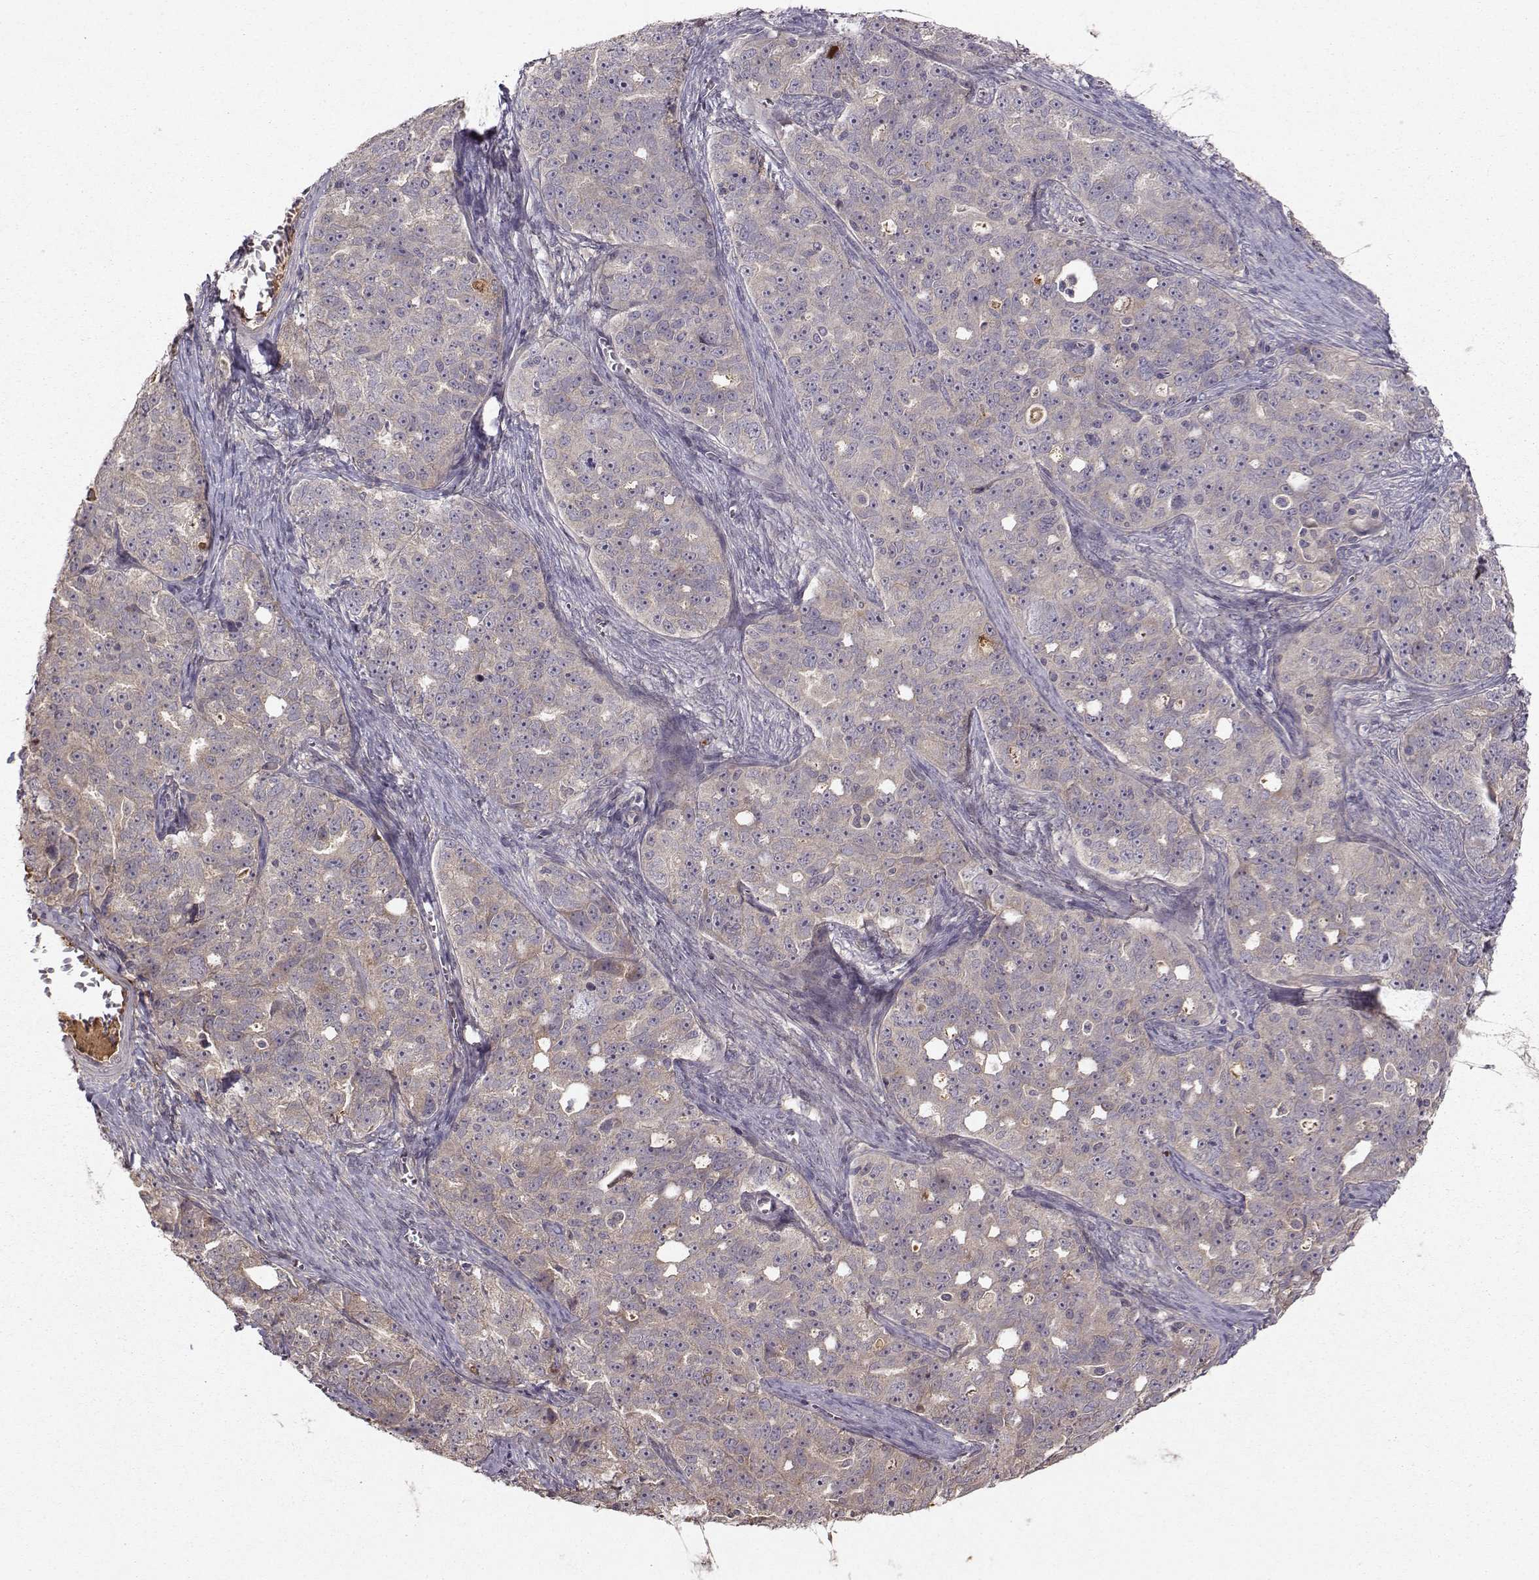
{"staining": {"intensity": "negative", "quantity": "none", "location": "none"}, "tissue": "ovarian cancer", "cell_type": "Tumor cells", "image_type": "cancer", "snomed": [{"axis": "morphology", "description": "Cystadenocarcinoma, serous, NOS"}, {"axis": "topography", "description": "Ovary"}], "caption": "Ovarian cancer (serous cystadenocarcinoma) was stained to show a protein in brown. There is no significant expression in tumor cells.", "gene": "WNT6", "patient": {"sex": "female", "age": 51}}